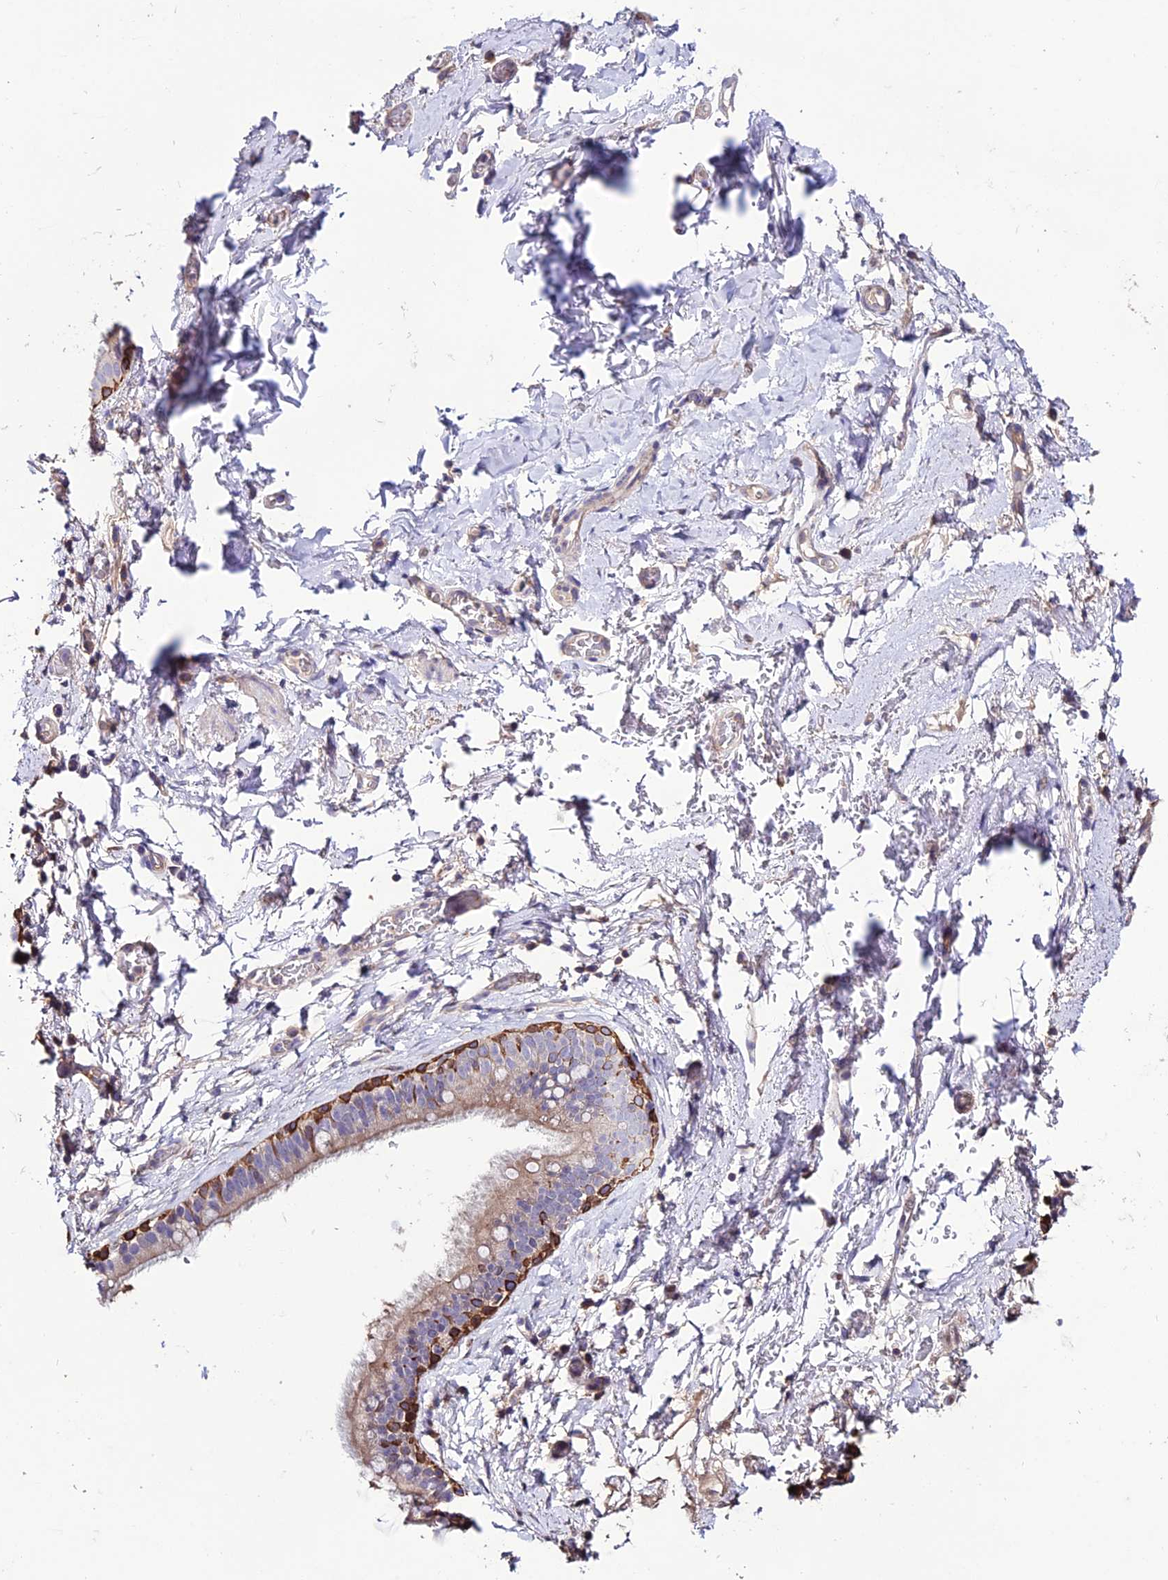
{"staining": {"intensity": "negative", "quantity": "none", "location": "none"}, "tissue": "adipose tissue", "cell_type": "Adipocytes", "image_type": "normal", "snomed": [{"axis": "morphology", "description": "Normal tissue, NOS"}, {"axis": "topography", "description": "Lymph node"}, {"axis": "topography", "description": "Bronchus"}], "caption": "This is a histopathology image of IHC staining of benign adipose tissue, which shows no expression in adipocytes. Nuclei are stained in blue.", "gene": "BRME1", "patient": {"sex": "male", "age": 63}}